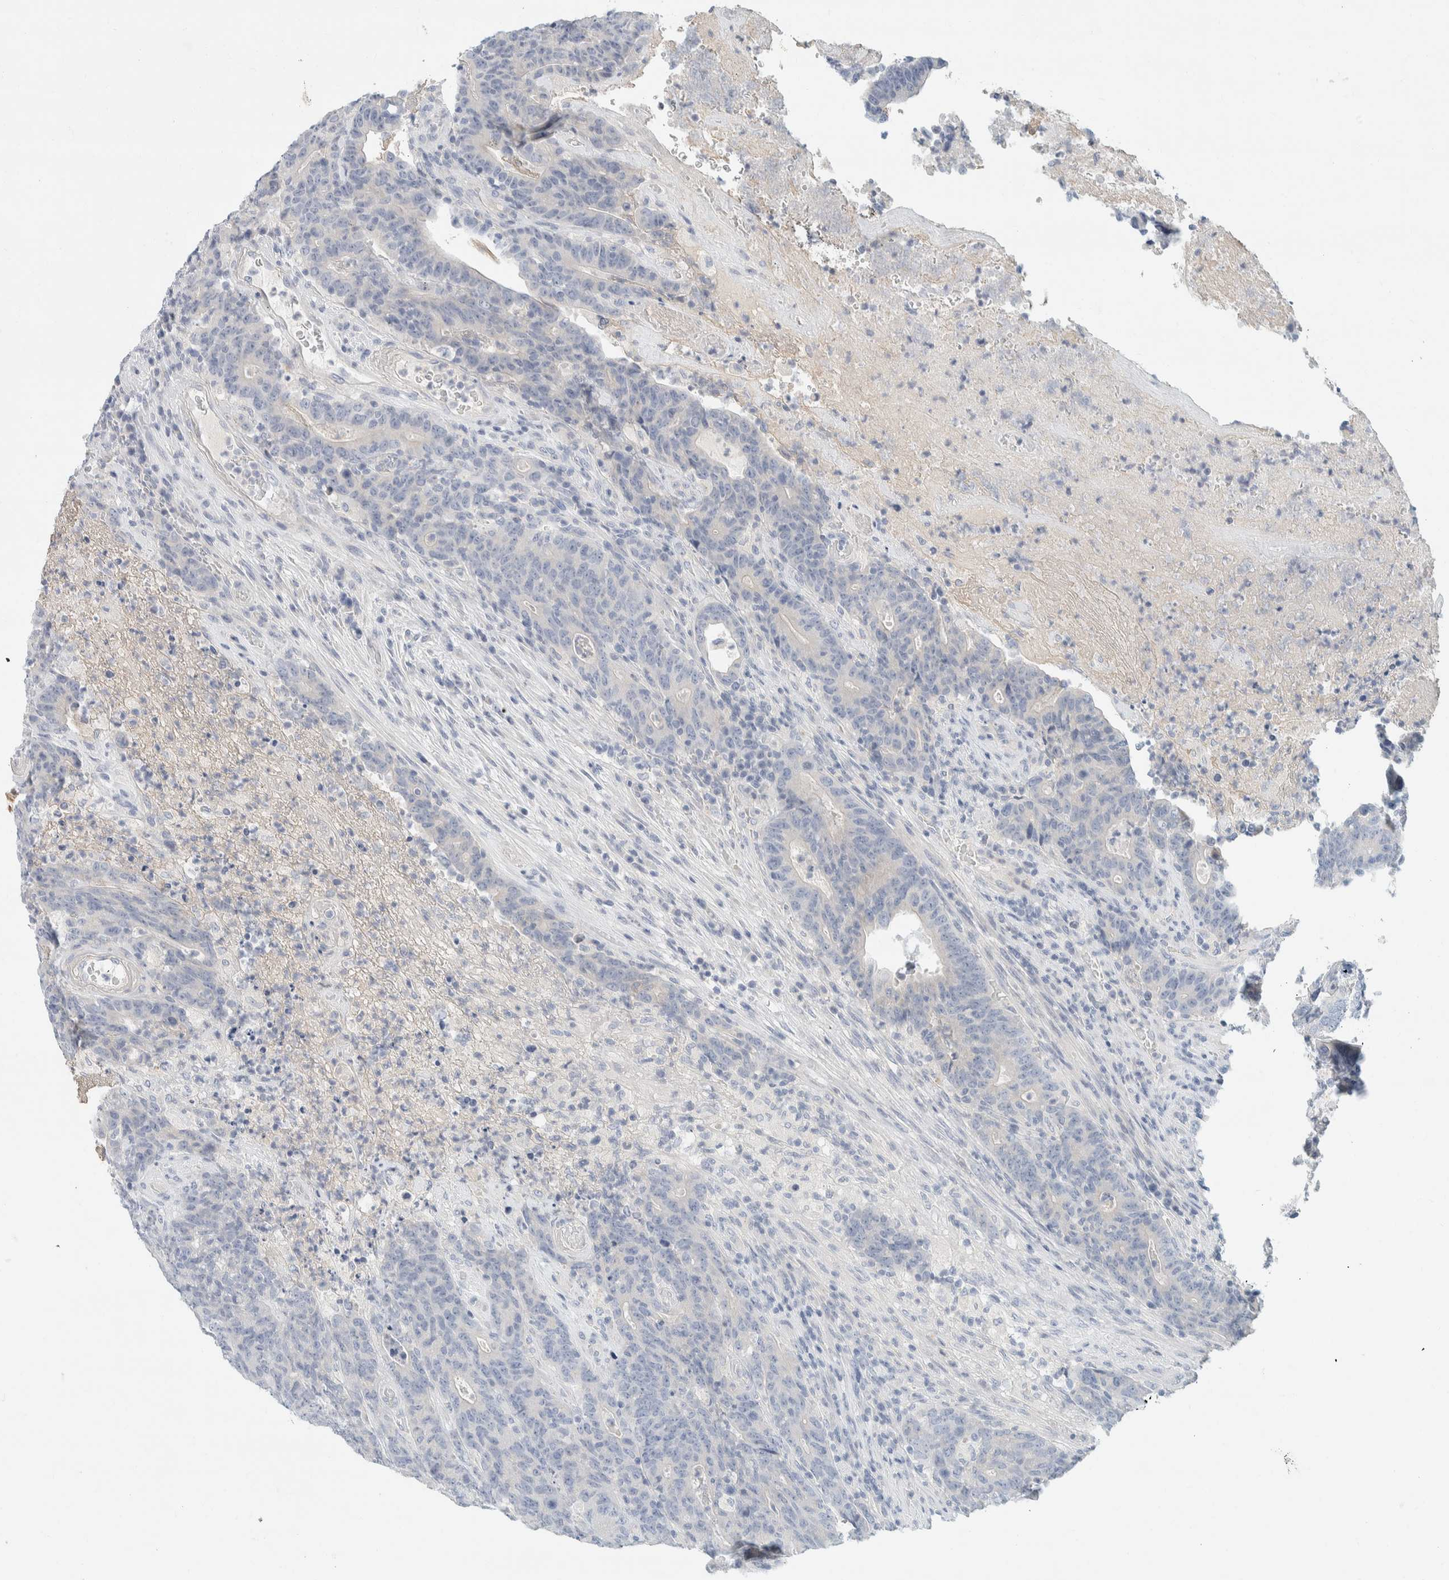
{"staining": {"intensity": "negative", "quantity": "none", "location": "none"}, "tissue": "colorectal cancer", "cell_type": "Tumor cells", "image_type": "cancer", "snomed": [{"axis": "morphology", "description": "Normal tissue, NOS"}, {"axis": "morphology", "description": "Adenocarcinoma, NOS"}, {"axis": "topography", "description": "Colon"}], "caption": "High magnification brightfield microscopy of colorectal adenocarcinoma stained with DAB (brown) and counterstained with hematoxylin (blue): tumor cells show no significant expression. (DAB IHC with hematoxylin counter stain).", "gene": "ALOX12B", "patient": {"sex": "female", "age": 75}}